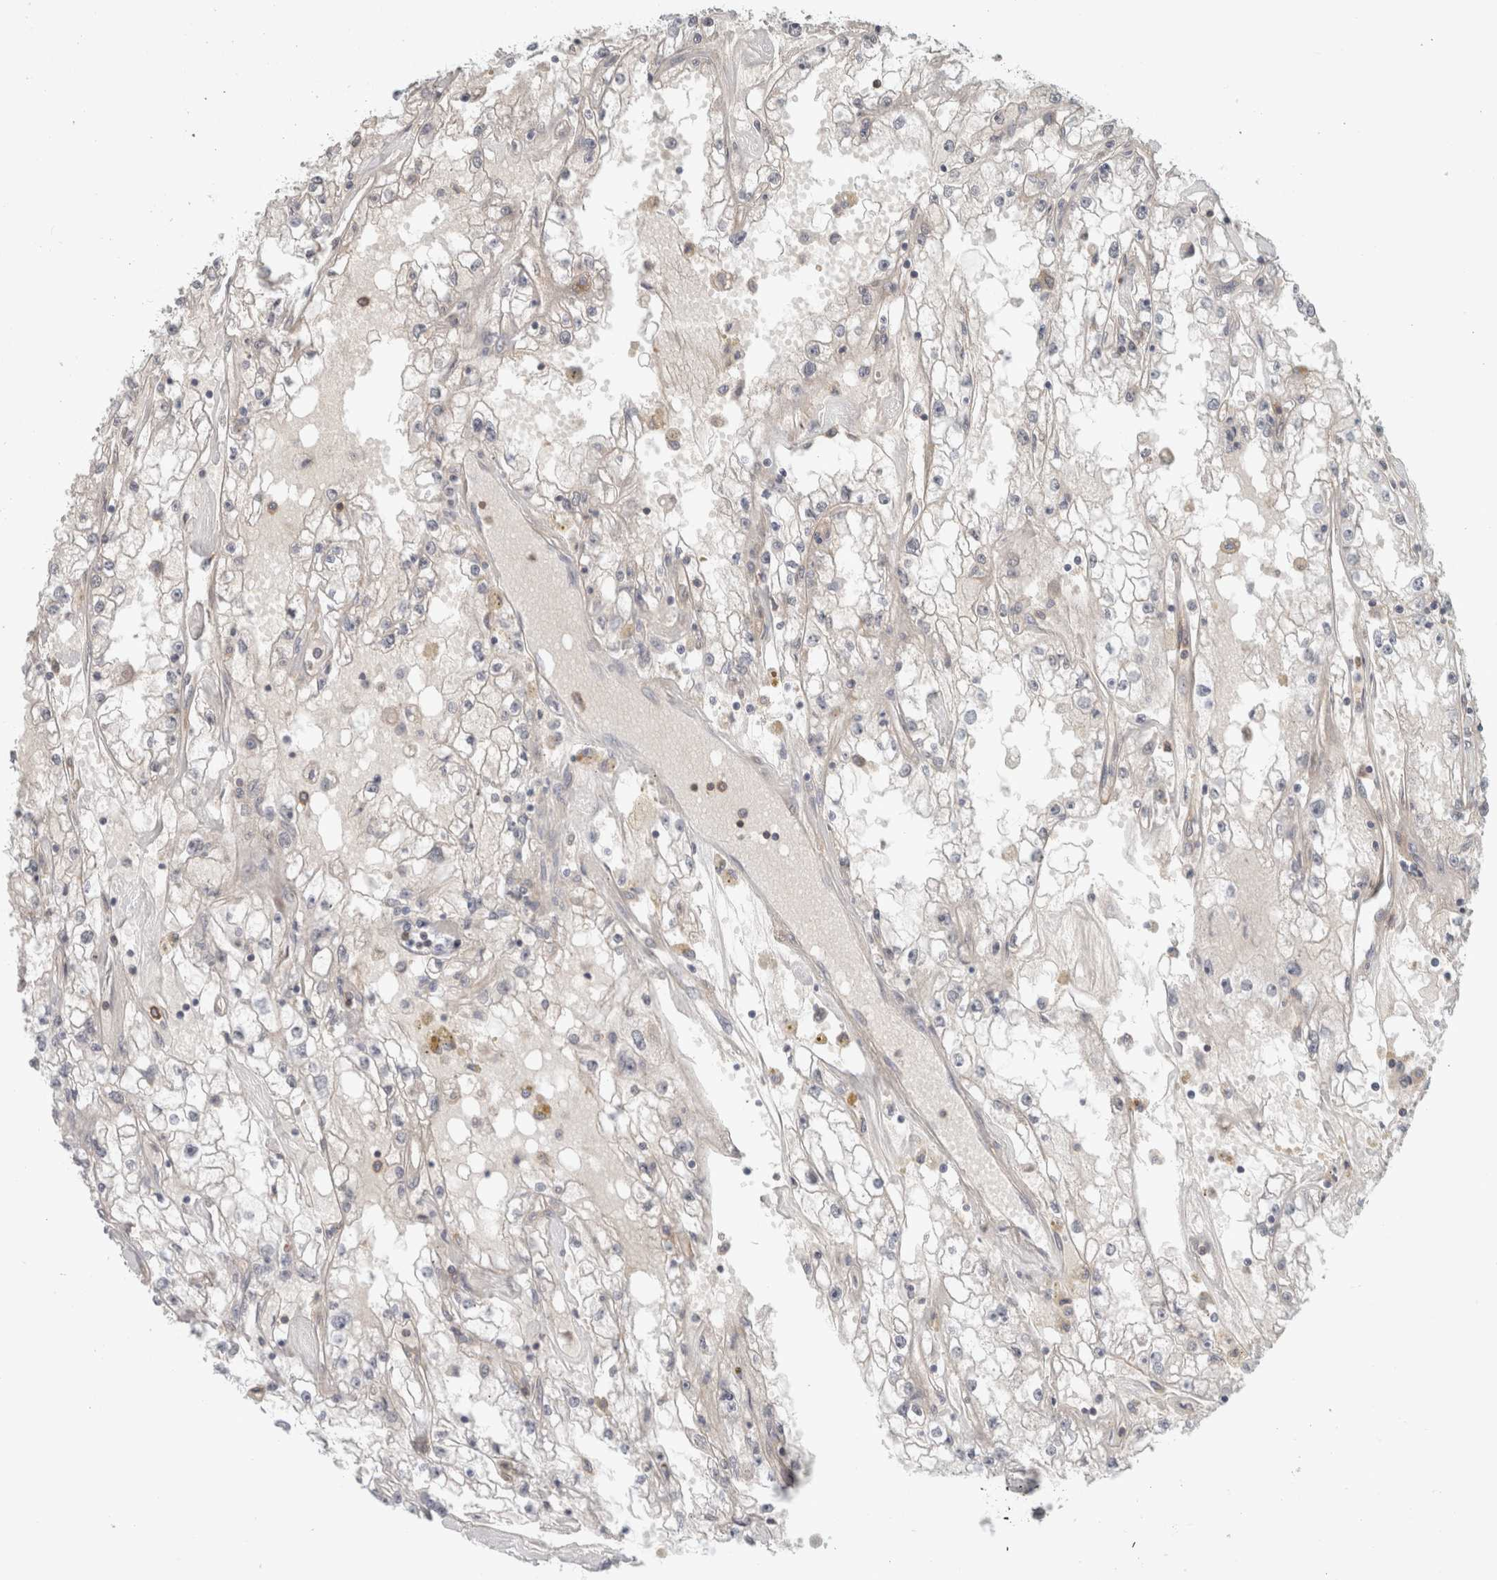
{"staining": {"intensity": "negative", "quantity": "none", "location": "none"}, "tissue": "renal cancer", "cell_type": "Tumor cells", "image_type": "cancer", "snomed": [{"axis": "morphology", "description": "Adenocarcinoma, NOS"}, {"axis": "topography", "description": "Kidney"}], "caption": "A photomicrograph of human adenocarcinoma (renal) is negative for staining in tumor cells.", "gene": "RASAL2", "patient": {"sex": "male", "age": 56}}